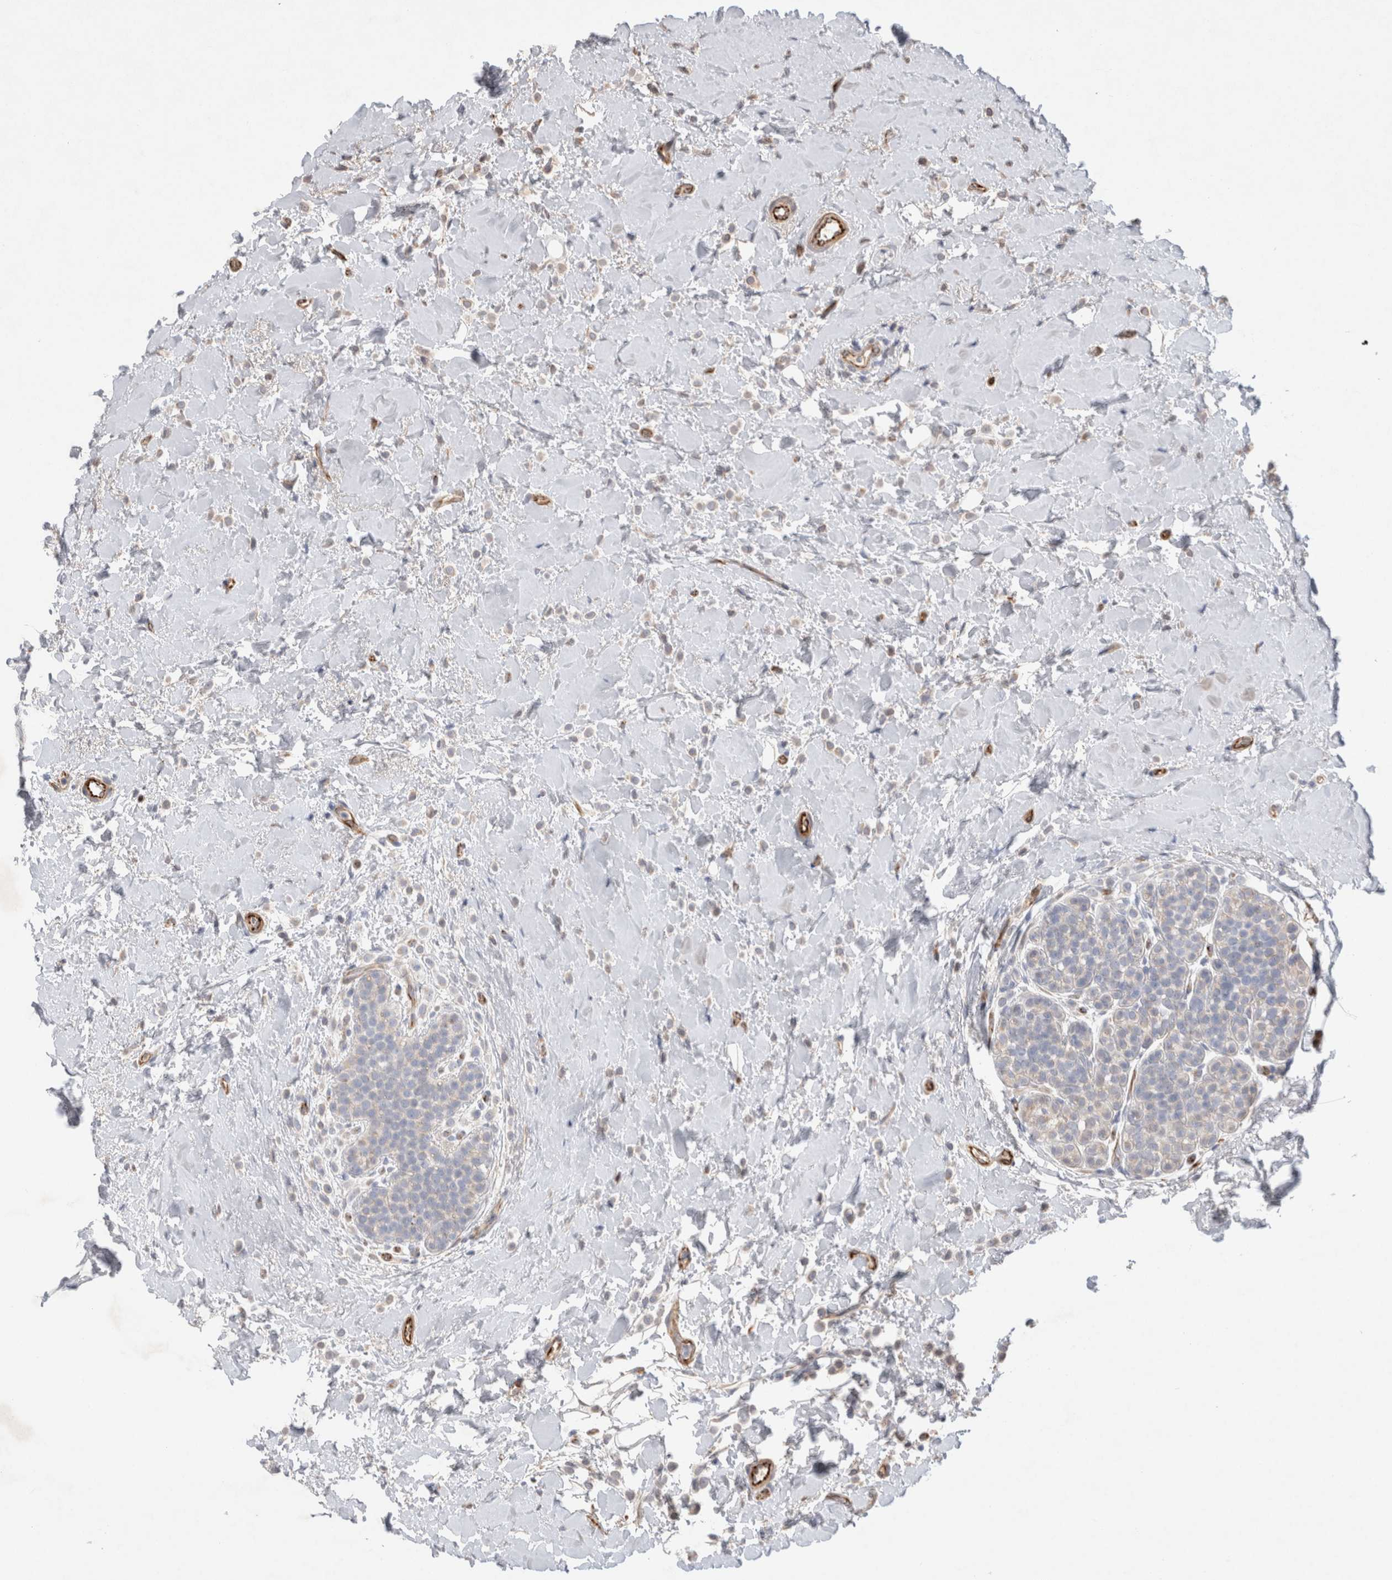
{"staining": {"intensity": "negative", "quantity": "none", "location": "none"}, "tissue": "breast cancer", "cell_type": "Tumor cells", "image_type": "cancer", "snomed": [{"axis": "morphology", "description": "Normal tissue, NOS"}, {"axis": "morphology", "description": "Lobular carcinoma"}, {"axis": "topography", "description": "Breast"}], "caption": "Tumor cells are negative for brown protein staining in breast cancer (lobular carcinoma).", "gene": "NMU", "patient": {"sex": "female", "age": 50}}